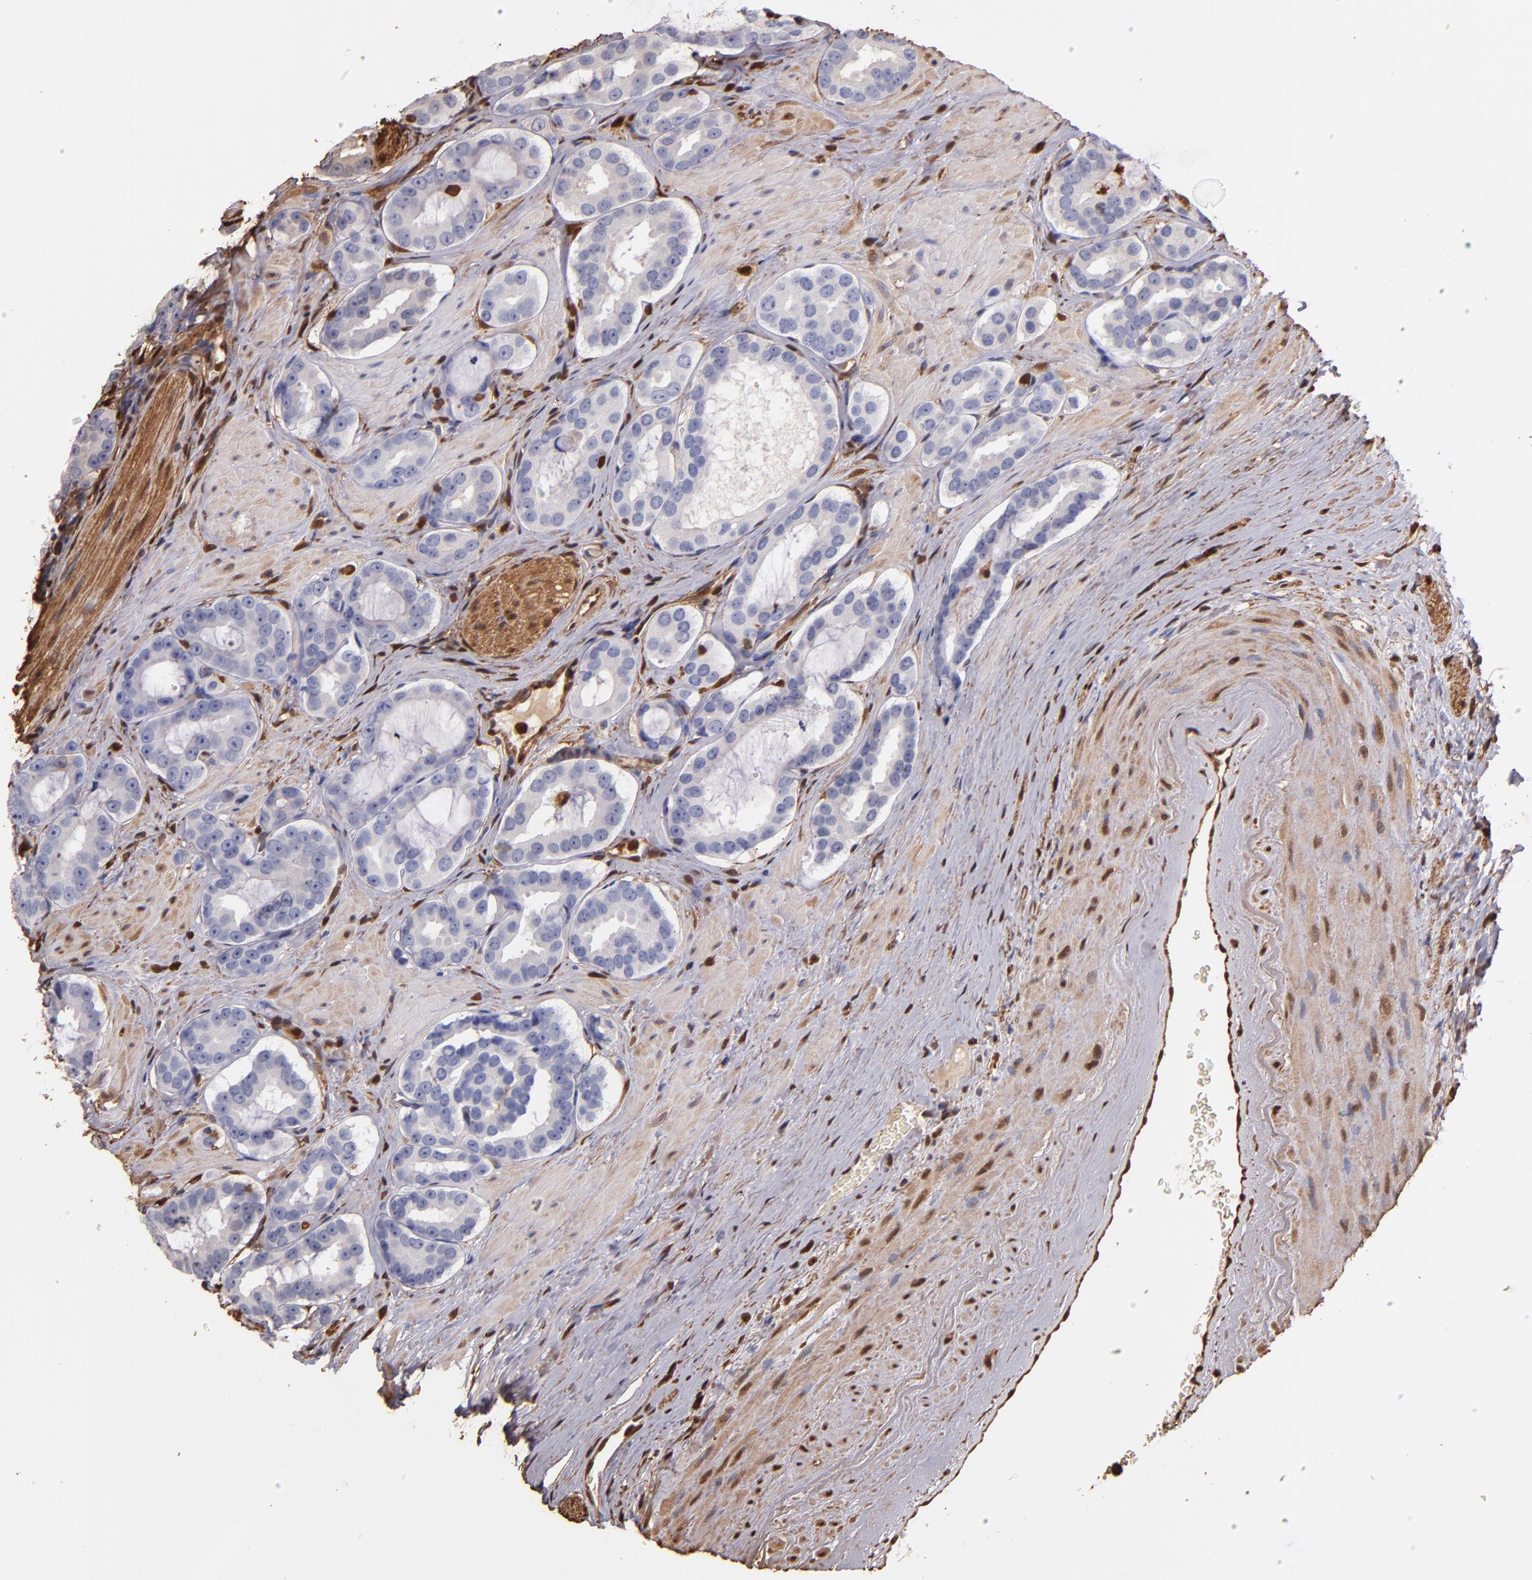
{"staining": {"intensity": "negative", "quantity": "none", "location": "none"}, "tissue": "prostate cancer", "cell_type": "Tumor cells", "image_type": "cancer", "snomed": [{"axis": "morphology", "description": "Adenocarcinoma, Low grade"}, {"axis": "topography", "description": "Prostate"}], "caption": "Immunohistochemistry (IHC) of adenocarcinoma (low-grade) (prostate) shows no staining in tumor cells.", "gene": "S100A6", "patient": {"sex": "male", "age": 59}}